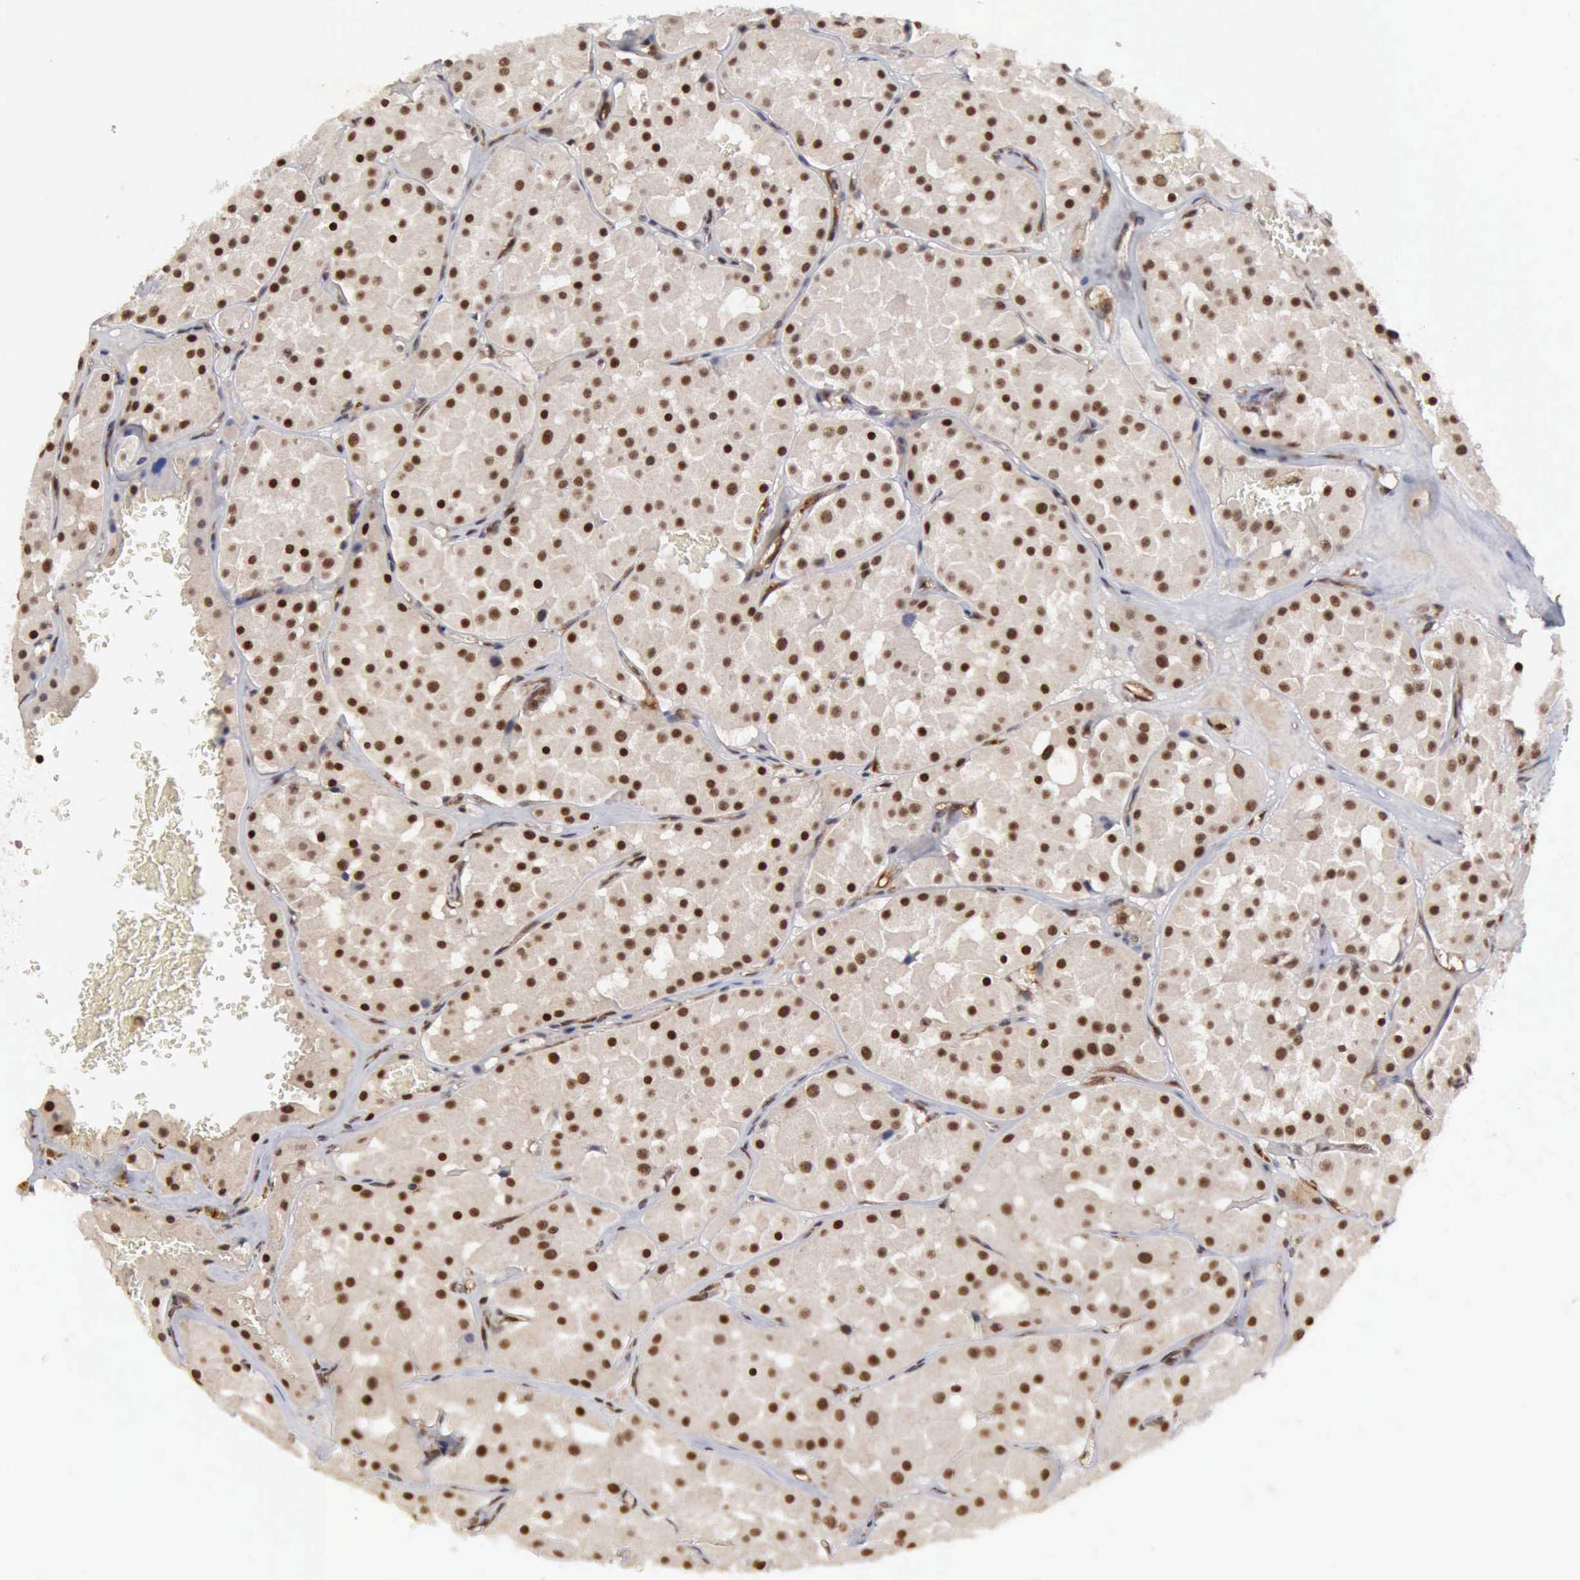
{"staining": {"intensity": "moderate", "quantity": ">75%", "location": "nuclear"}, "tissue": "renal cancer", "cell_type": "Tumor cells", "image_type": "cancer", "snomed": [{"axis": "morphology", "description": "Adenocarcinoma, uncertain malignant potential"}, {"axis": "topography", "description": "Kidney"}], "caption": "This photomicrograph displays immunohistochemistry staining of adenocarcinoma,  uncertain malignant potential (renal), with medium moderate nuclear positivity in about >75% of tumor cells.", "gene": "CDKN2A", "patient": {"sex": "male", "age": 63}}